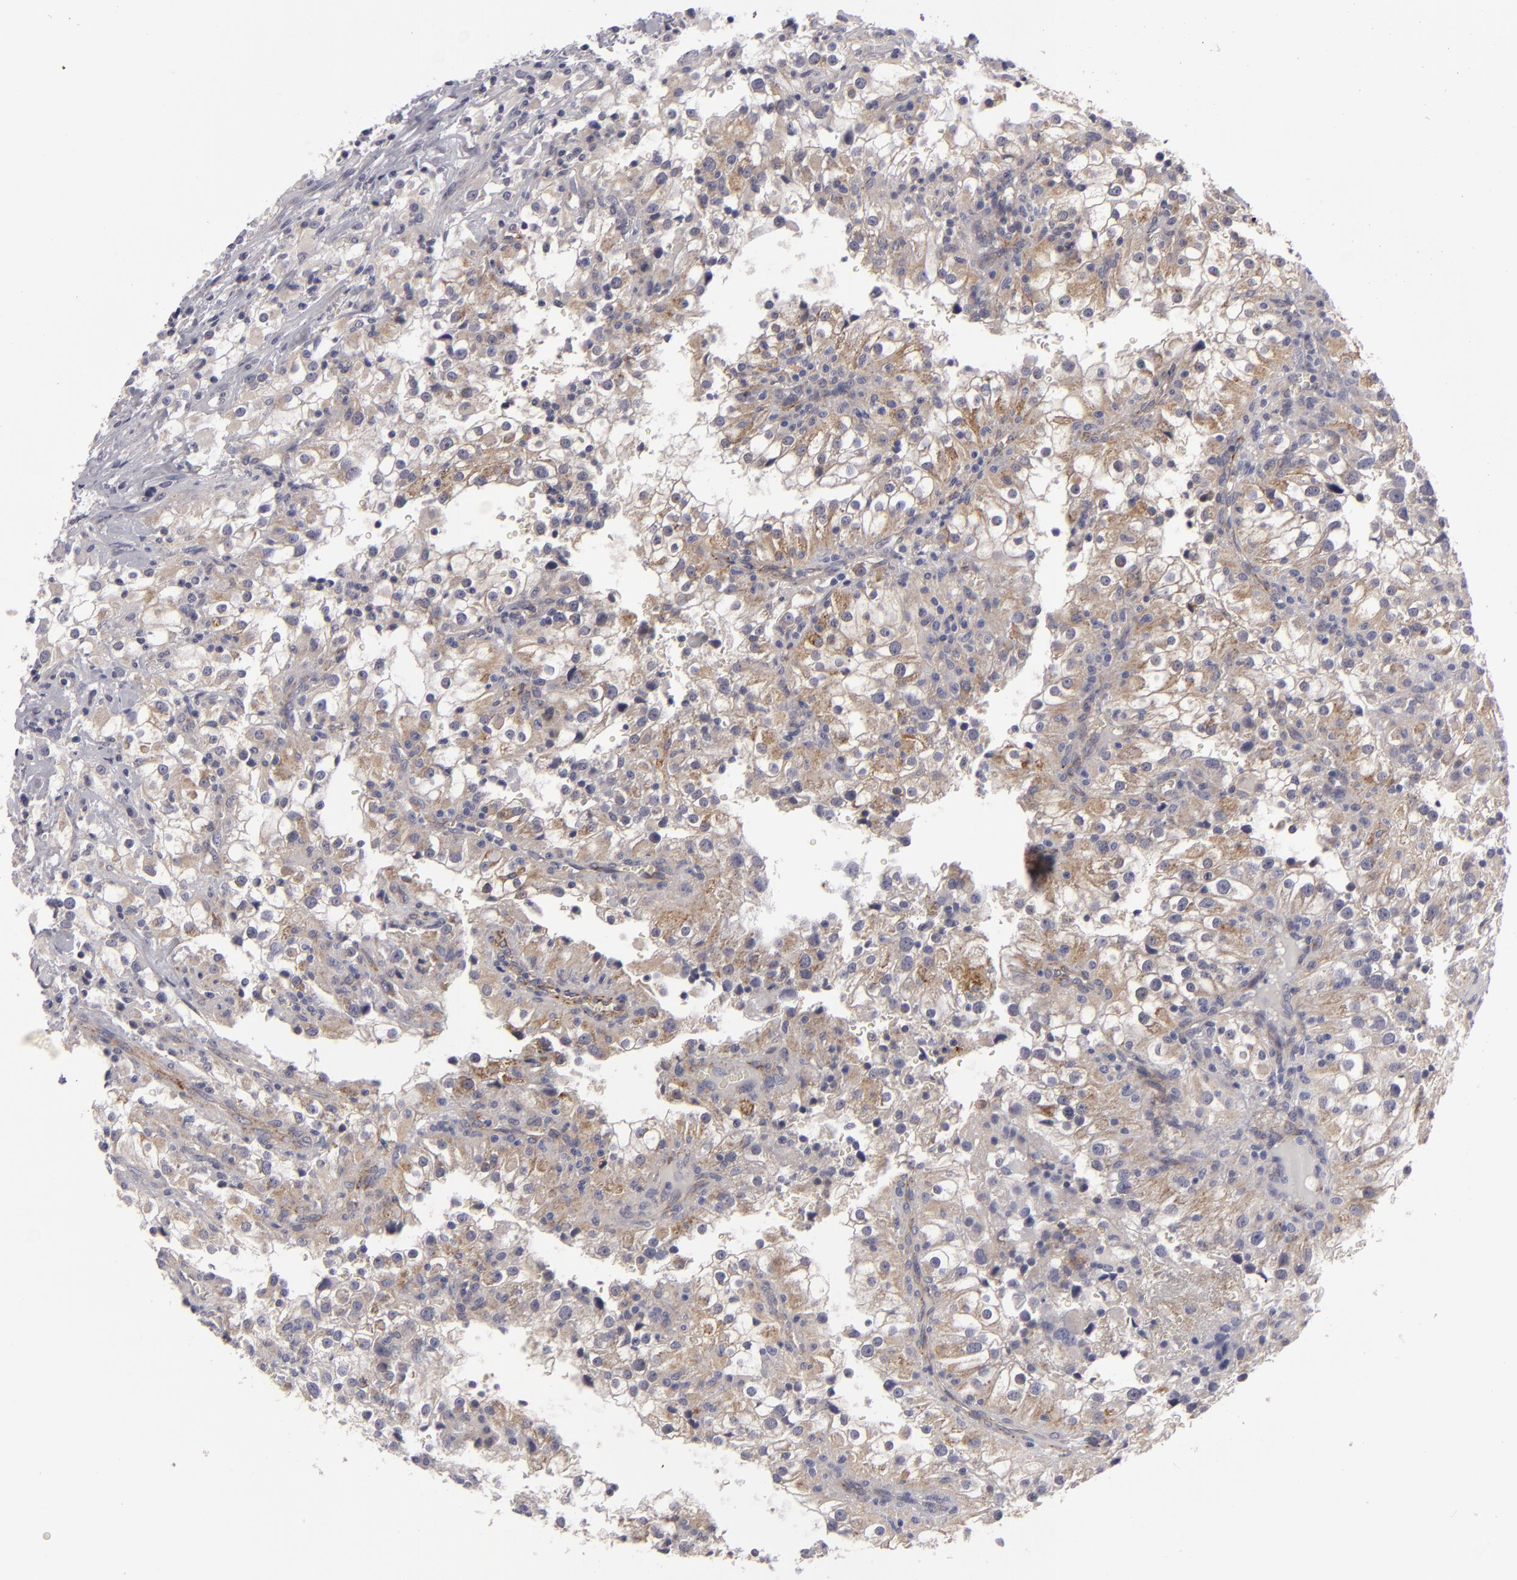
{"staining": {"intensity": "weak", "quantity": "<25%", "location": "cytoplasmic/membranous"}, "tissue": "renal cancer", "cell_type": "Tumor cells", "image_type": "cancer", "snomed": [{"axis": "morphology", "description": "Adenocarcinoma, NOS"}, {"axis": "topography", "description": "Kidney"}], "caption": "Immunohistochemistry (IHC) micrograph of renal cancer stained for a protein (brown), which reveals no expression in tumor cells. (DAB (3,3'-diaminobenzidine) immunohistochemistry with hematoxylin counter stain).", "gene": "ALCAM", "patient": {"sex": "female", "age": 52}}